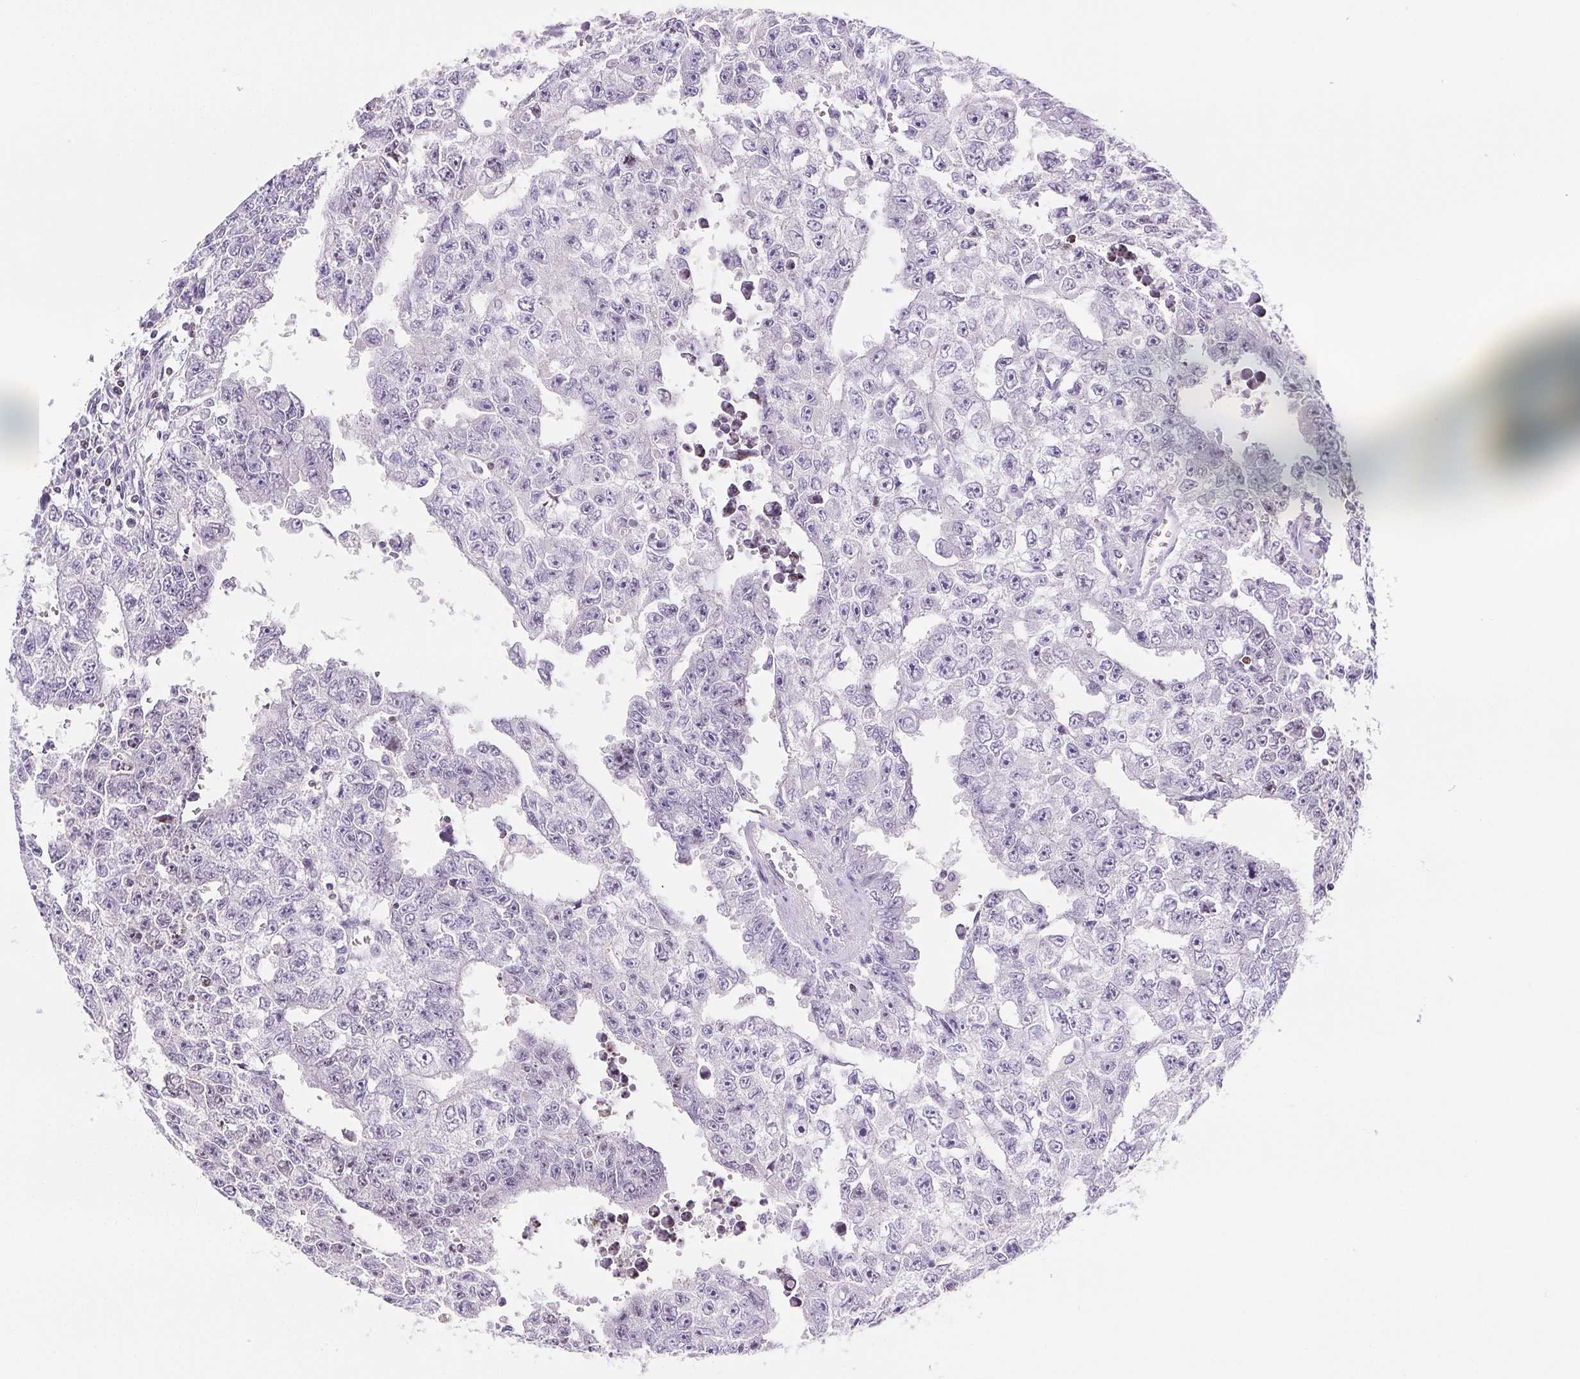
{"staining": {"intensity": "negative", "quantity": "none", "location": "none"}, "tissue": "testis cancer", "cell_type": "Tumor cells", "image_type": "cancer", "snomed": [{"axis": "morphology", "description": "Carcinoma, Embryonal, NOS"}, {"axis": "morphology", "description": "Teratoma, malignant, NOS"}, {"axis": "topography", "description": "Testis"}], "caption": "Tumor cells are negative for brown protein staining in testis cancer (malignant teratoma).", "gene": "BEND2", "patient": {"sex": "male", "age": 24}}